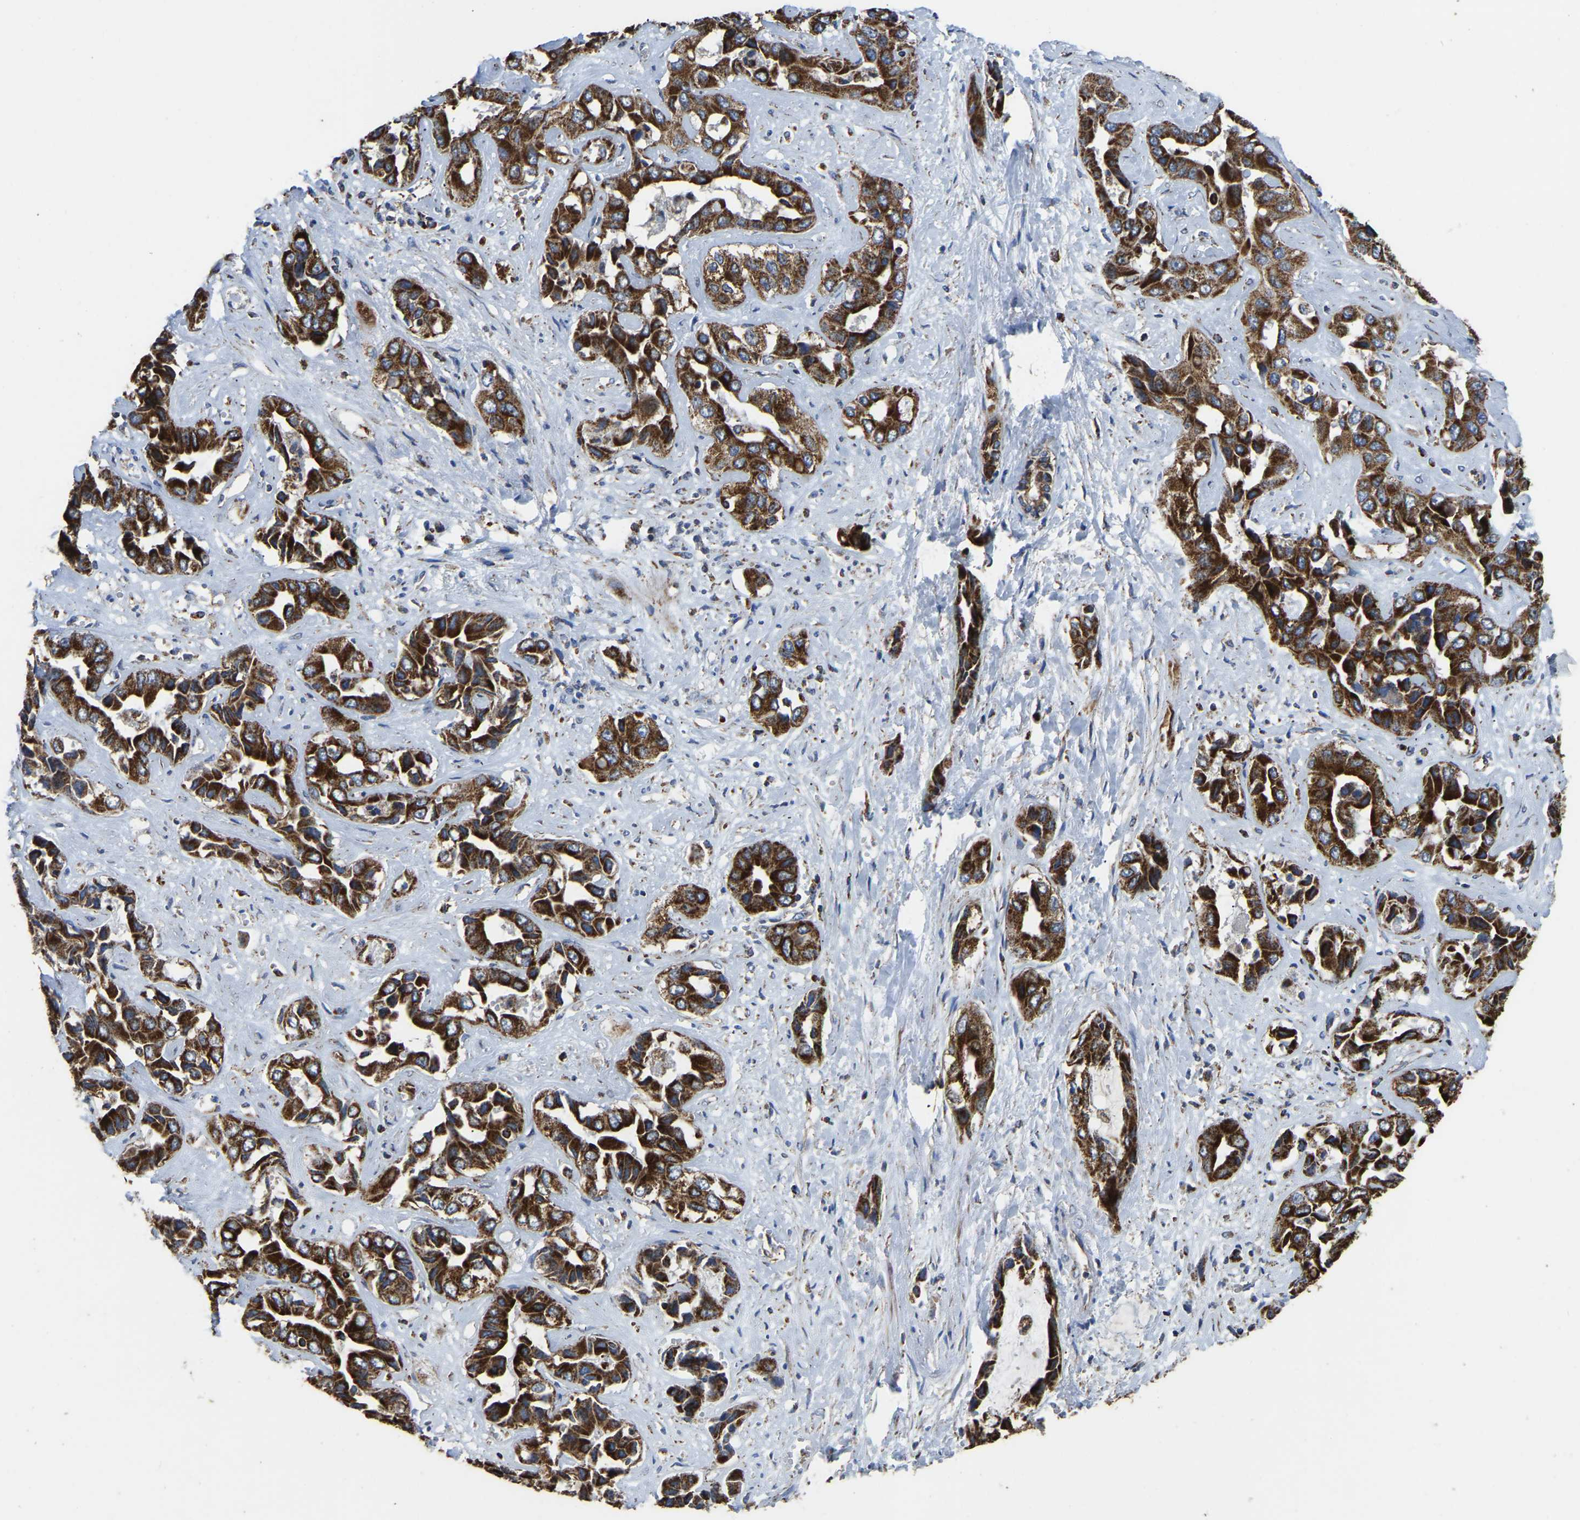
{"staining": {"intensity": "strong", "quantity": ">75%", "location": "cytoplasmic/membranous"}, "tissue": "liver cancer", "cell_type": "Tumor cells", "image_type": "cancer", "snomed": [{"axis": "morphology", "description": "Cholangiocarcinoma"}, {"axis": "topography", "description": "Liver"}], "caption": "Protein expression analysis of liver cancer reveals strong cytoplasmic/membranous staining in approximately >75% of tumor cells.", "gene": "ETFA", "patient": {"sex": "female", "age": 52}}